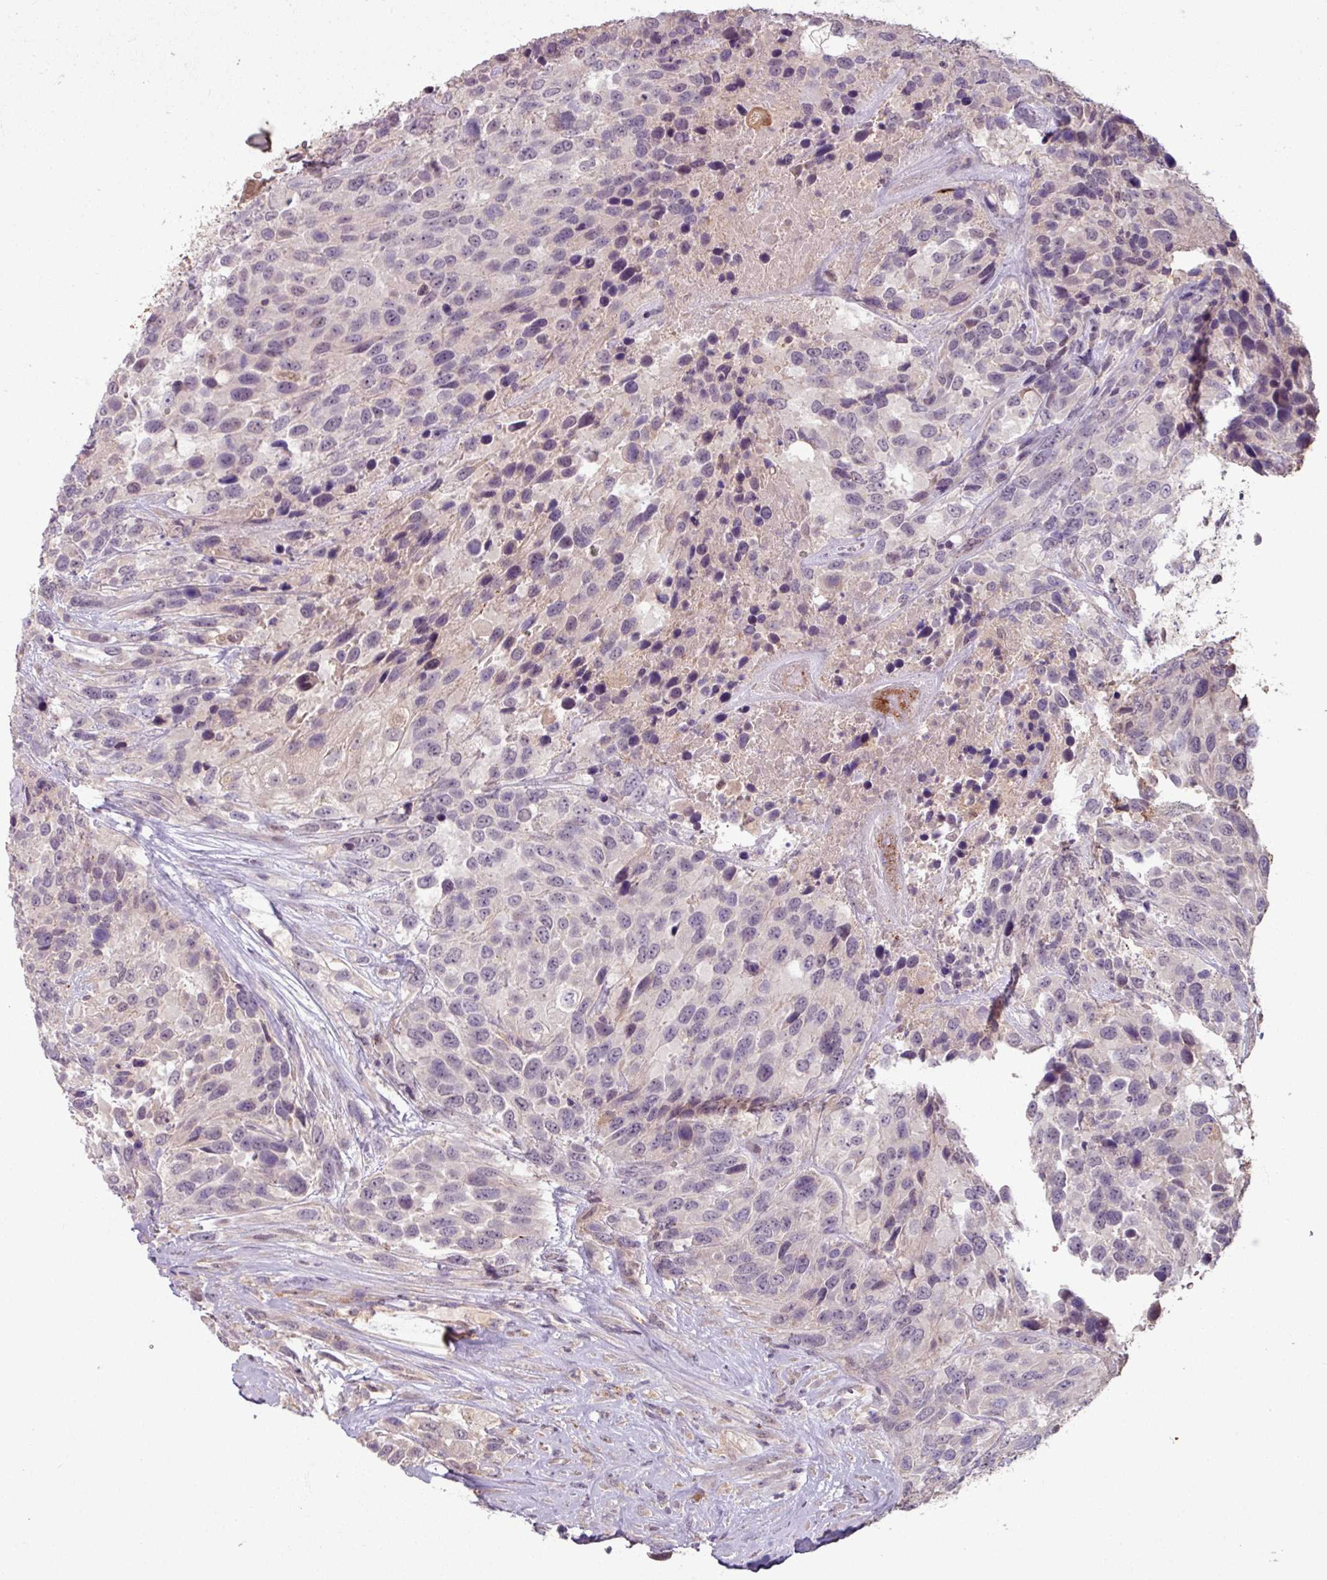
{"staining": {"intensity": "negative", "quantity": "none", "location": "none"}, "tissue": "urothelial cancer", "cell_type": "Tumor cells", "image_type": "cancer", "snomed": [{"axis": "morphology", "description": "Urothelial carcinoma, High grade"}, {"axis": "topography", "description": "Urinary bladder"}], "caption": "Protein analysis of urothelial carcinoma (high-grade) exhibits no significant expression in tumor cells. Brightfield microscopy of IHC stained with DAB (3,3'-diaminobenzidine) (brown) and hematoxylin (blue), captured at high magnification.", "gene": "OR6B1", "patient": {"sex": "female", "age": 70}}